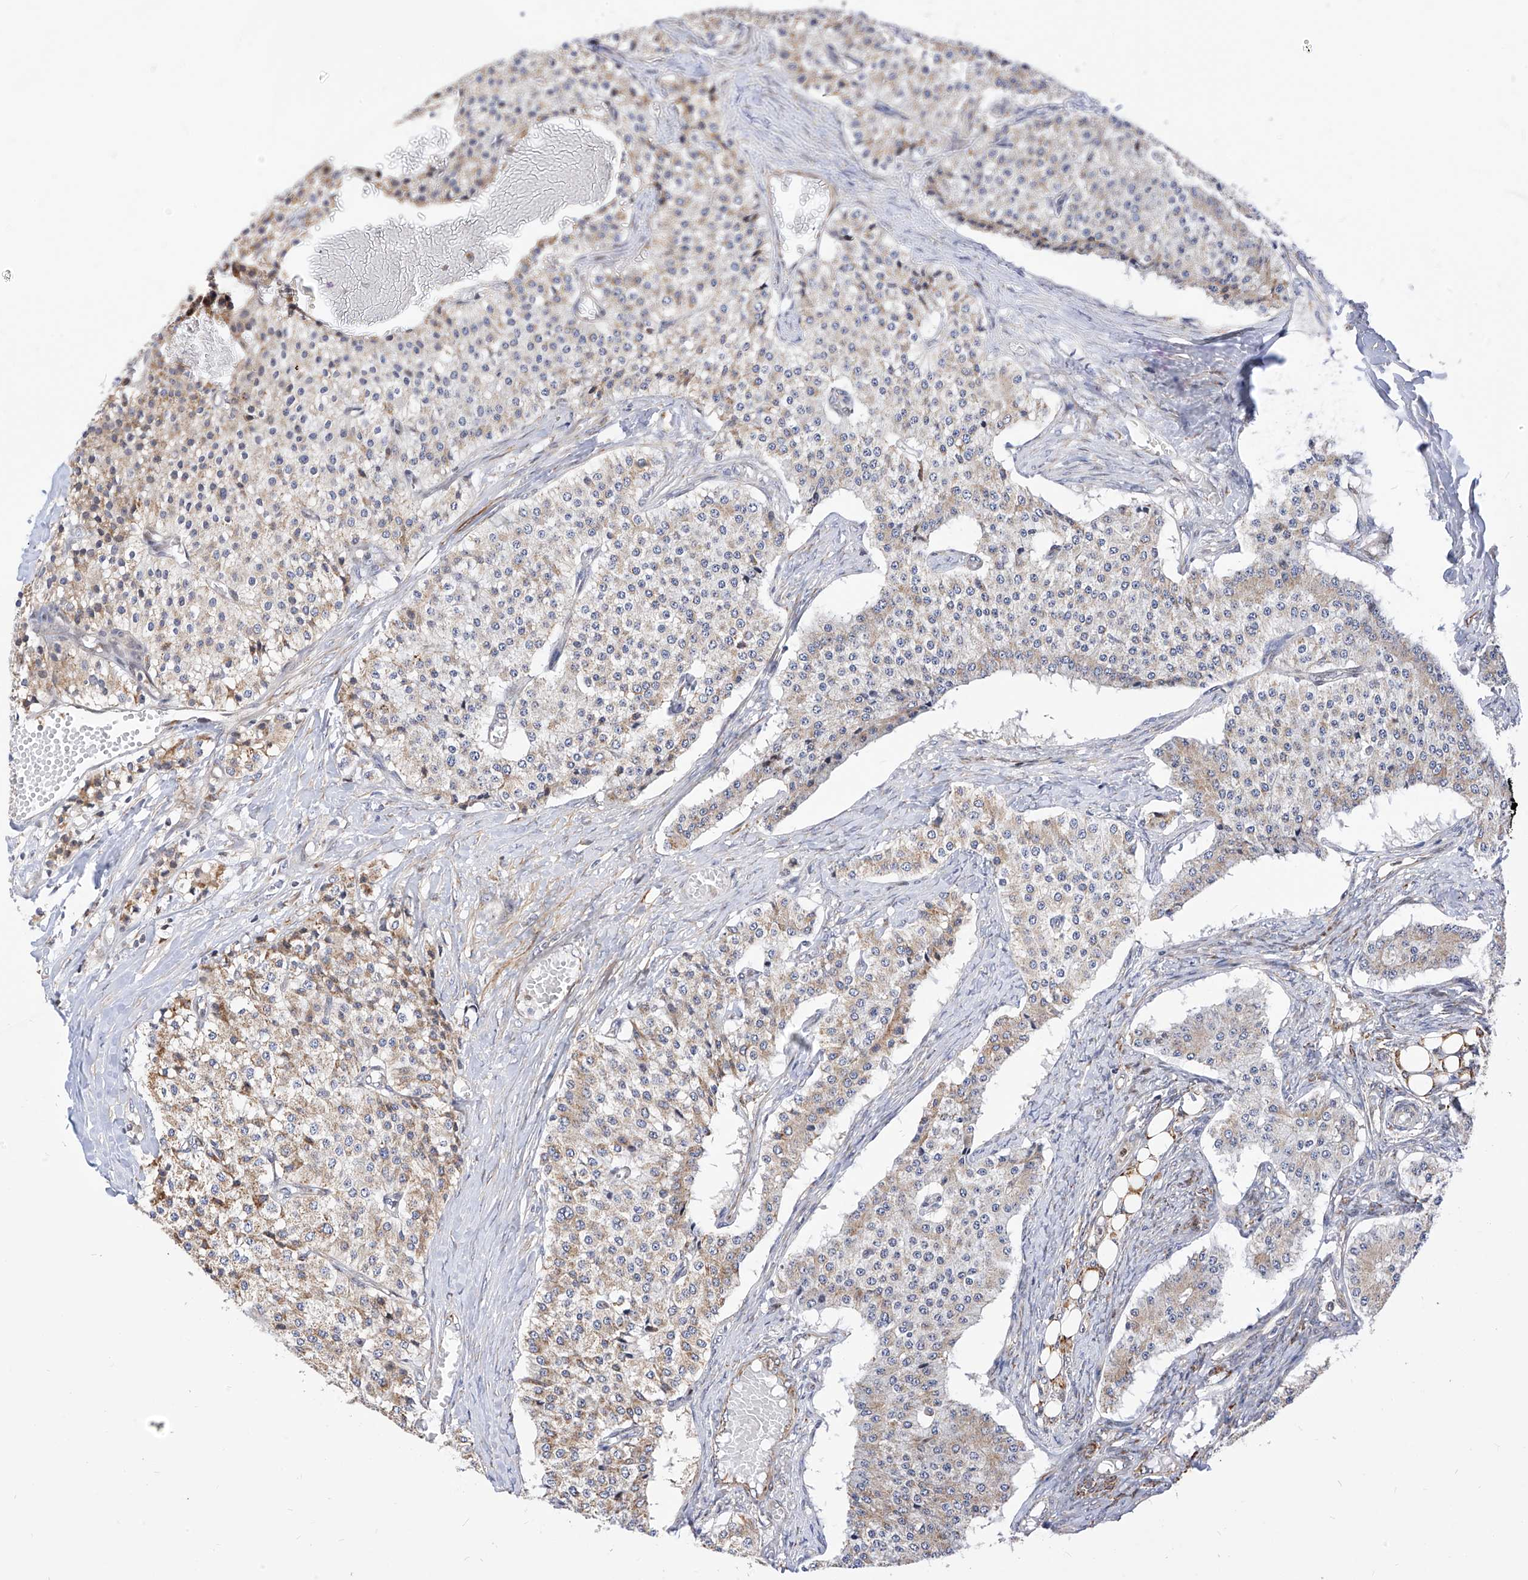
{"staining": {"intensity": "weak", "quantity": ">75%", "location": "cytoplasmic/membranous"}, "tissue": "carcinoid", "cell_type": "Tumor cells", "image_type": "cancer", "snomed": [{"axis": "morphology", "description": "Carcinoid, malignant, NOS"}, {"axis": "topography", "description": "Colon"}], "caption": "Carcinoid stained with immunohistochemistry exhibits weak cytoplasmic/membranous staining in about >75% of tumor cells.", "gene": "TTLL8", "patient": {"sex": "female", "age": 52}}